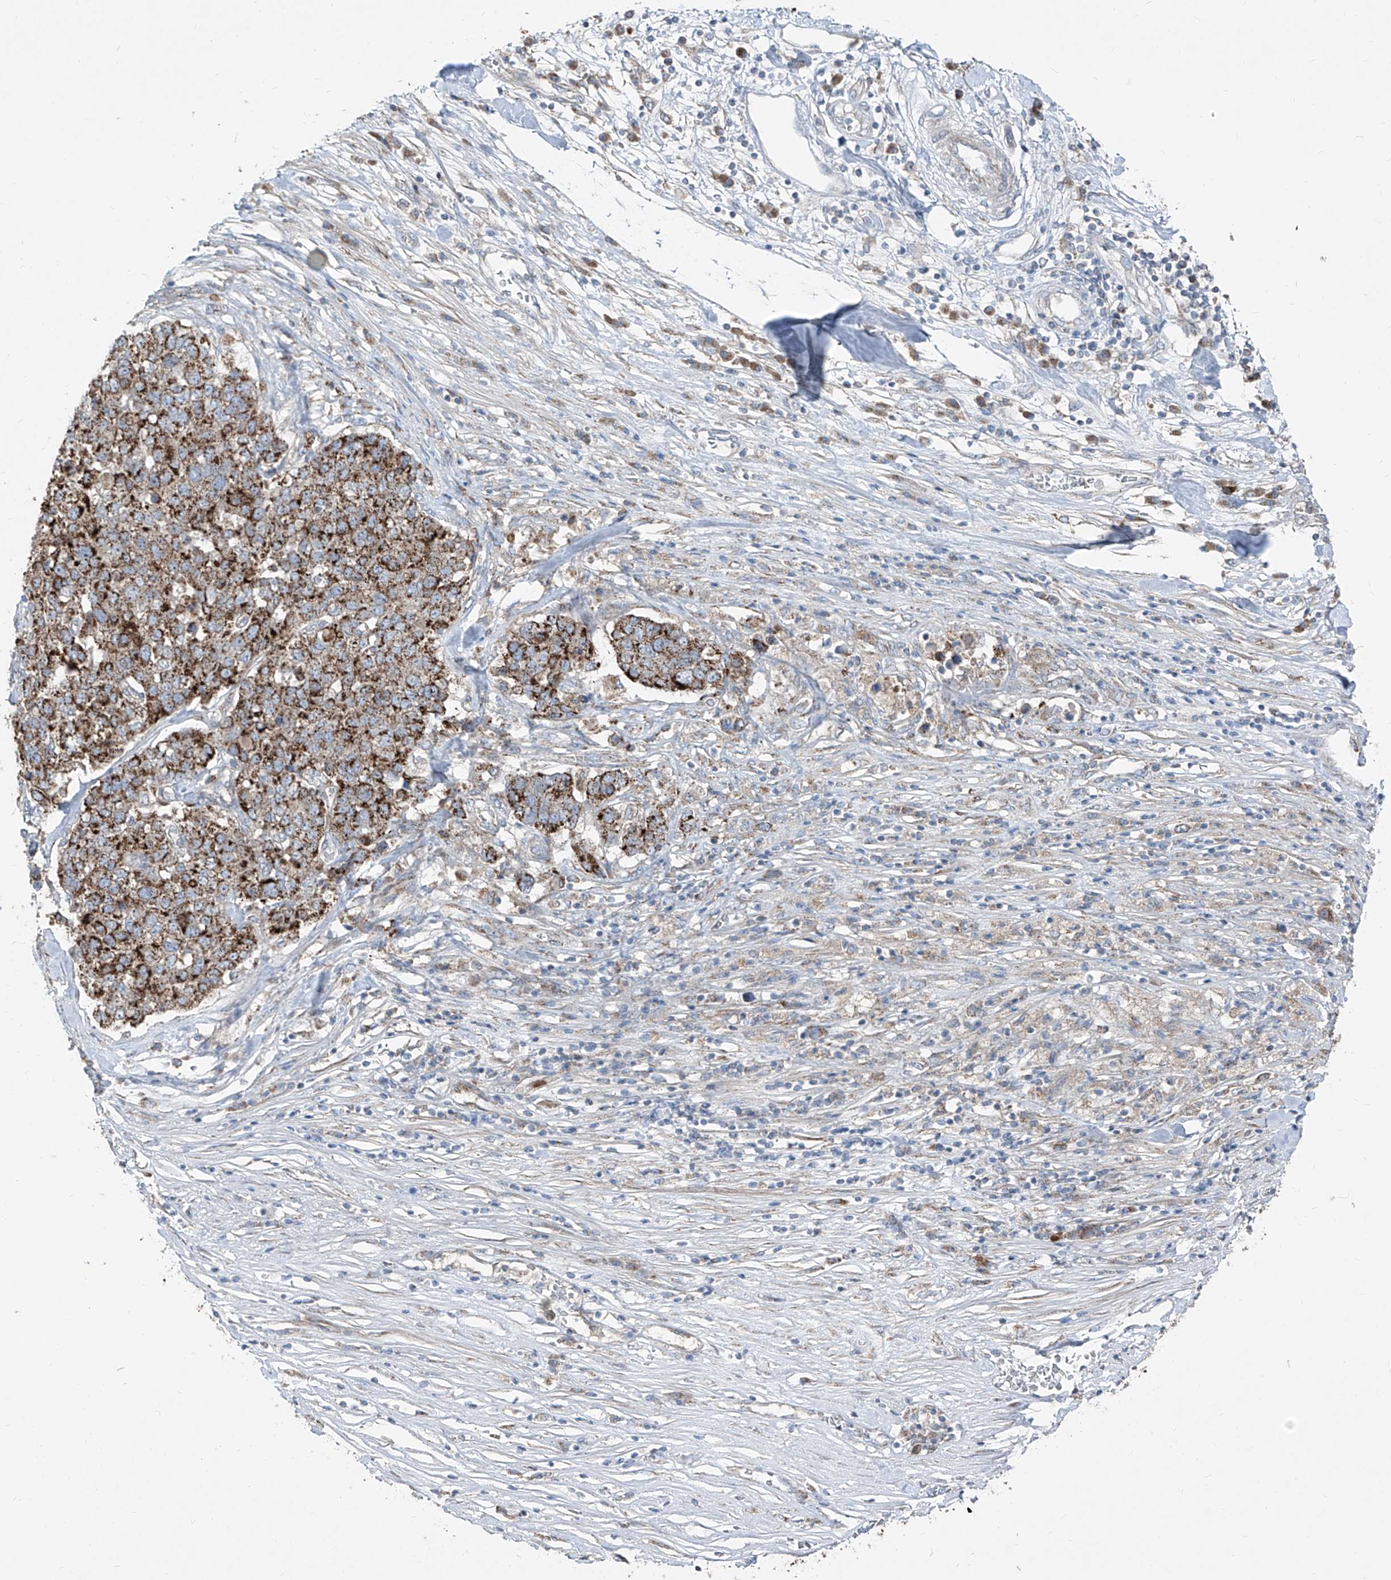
{"staining": {"intensity": "strong", "quantity": ">75%", "location": "cytoplasmic/membranous"}, "tissue": "pancreatic cancer", "cell_type": "Tumor cells", "image_type": "cancer", "snomed": [{"axis": "morphology", "description": "Adenocarcinoma, NOS"}, {"axis": "topography", "description": "Pancreas"}], "caption": "The photomicrograph exhibits staining of pancreatic cancer, revealing strong cytoplasmic/membranous protein expression (brown color) within tumor cells.", "gene": "ABCD3", "patient": {"sex": "female", "age": 61}}